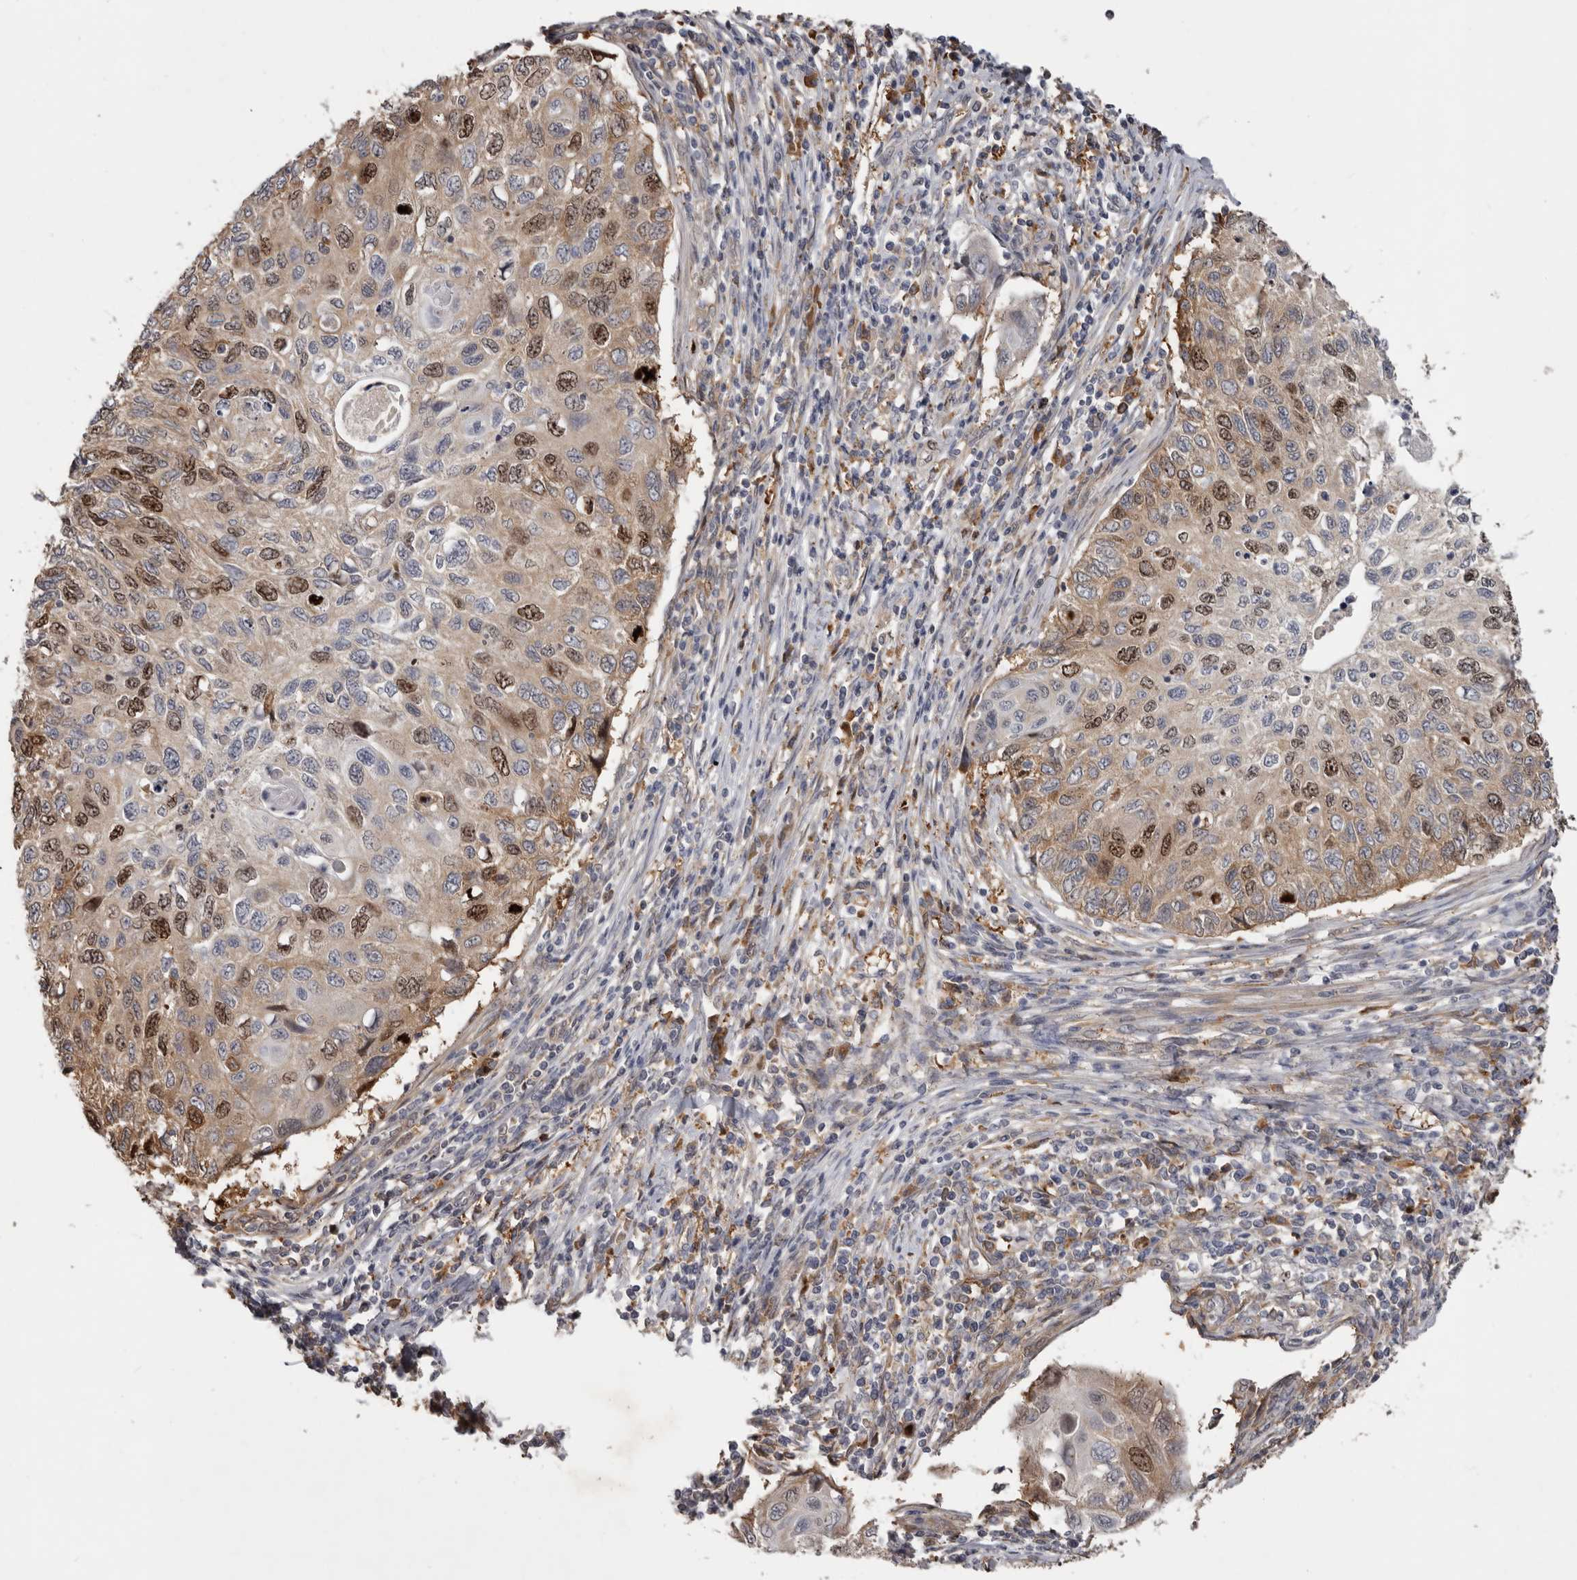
{"staining": {"intensity": "moderate", "quantity": "25%-75%", "location": "nuclear"}, "tissue": "cervical cancer", "cell_type": "Tumor cells", "image_type": "cancer", "snomed": [{"axis": "morphology", "description": "Squamous cell carcinoma, NOS"}, {"axis": "topography", "description": "Cervix"}], "caption": "This photomicrograph shows immunohistochemistry staining of human cervical squamous cell carcinoma, with medium moderate nuclear staining in approximately 25%-75% of tumor cells.", "gene": "CDCA8", "patient": {"sex": "female", "age": 70}}